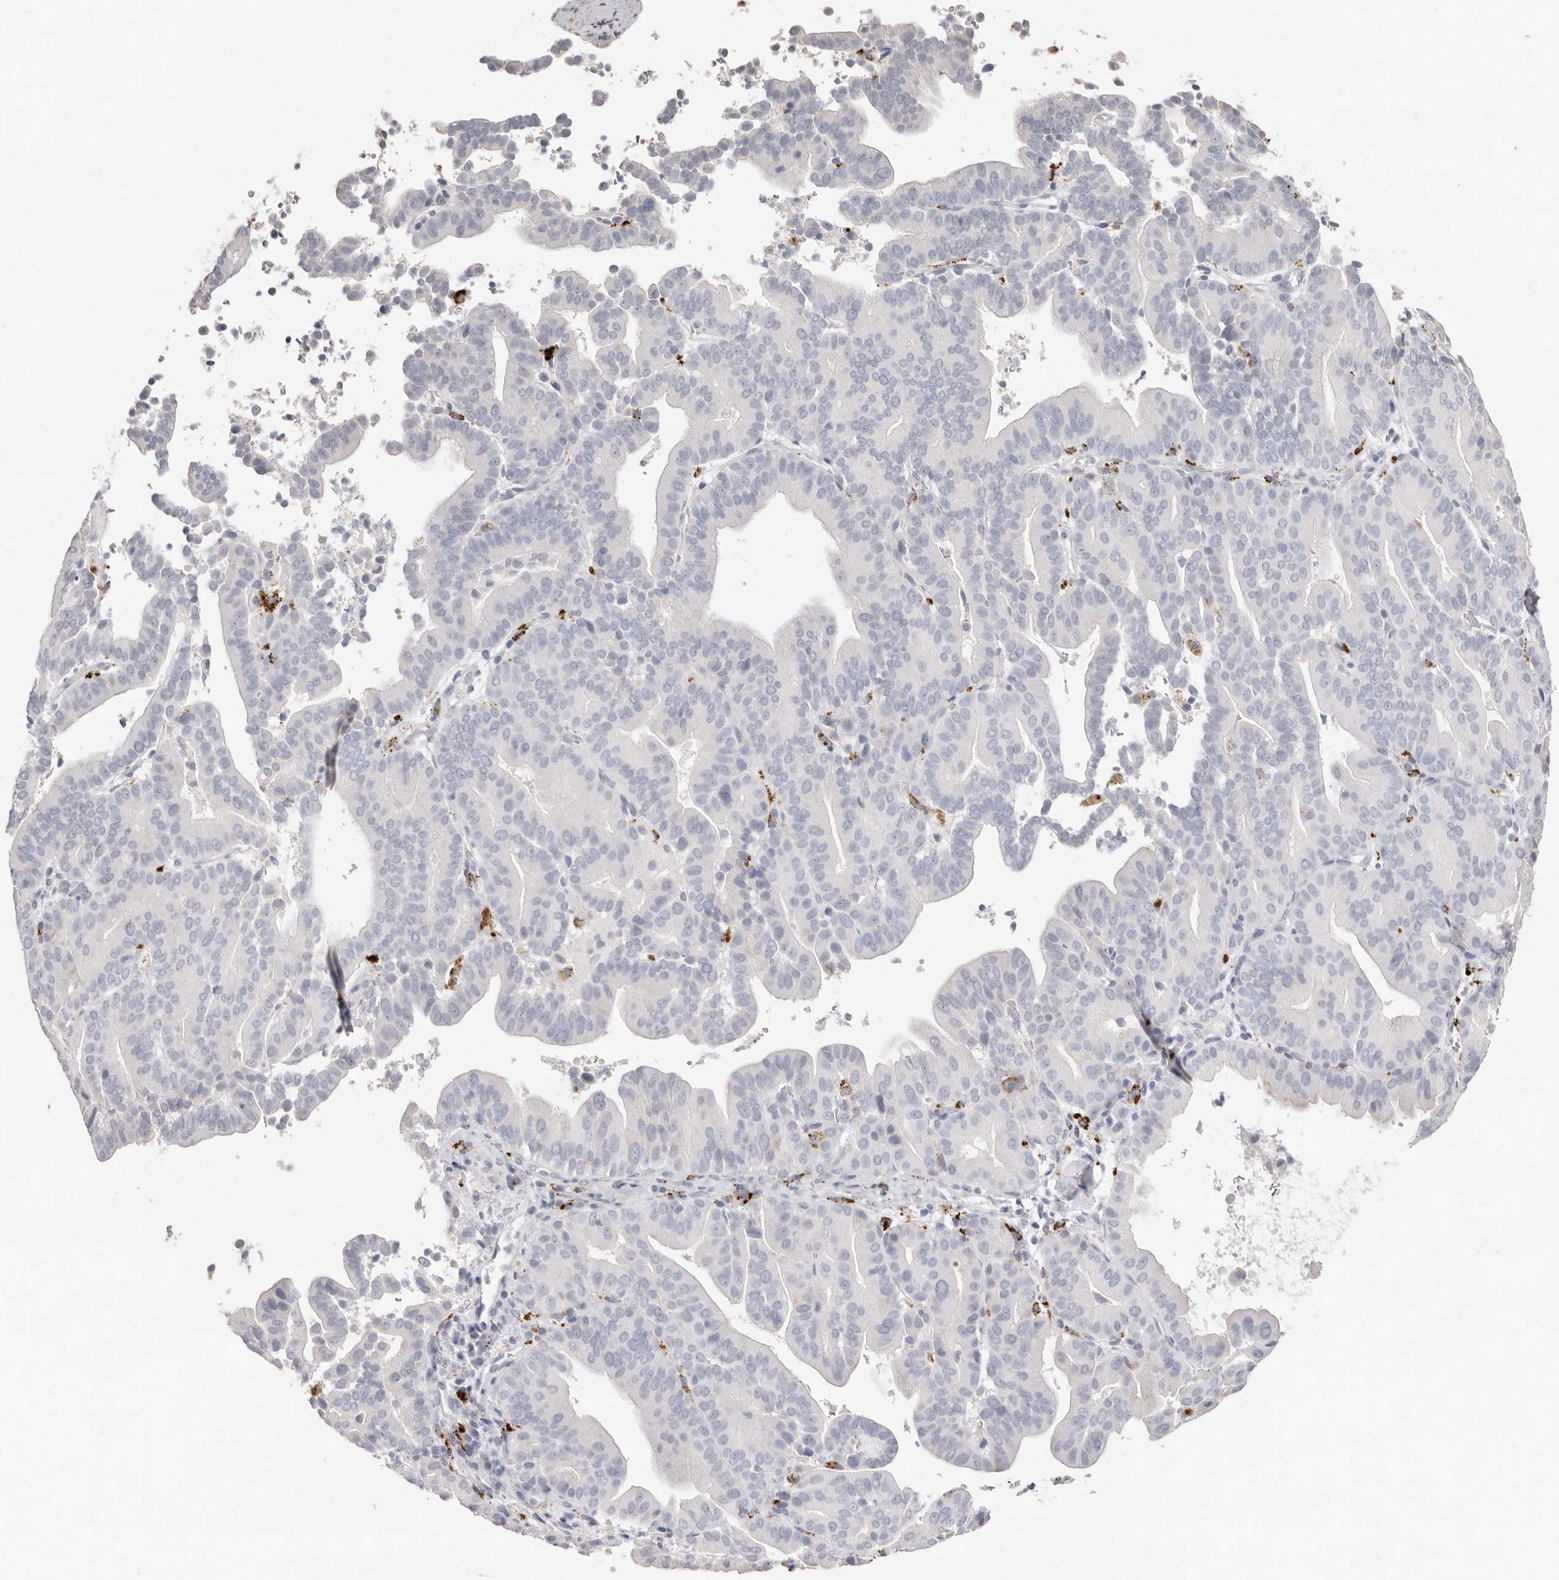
{"staining": {"intensity": "negative", "quantity": "none", "location": "none"}, "tissue": "liver cancer", "cell_type": "Tumor cells", "image_type": "cancer", "snomed": [{"axis": "morphology", "description": "Cholangiocarcinoma"}, {"axis": "topography", "description": "Liver"}], "caption": "Immunohistochemical staining of human liver cancer reveals no significant expression in tumor cells.", "gene": "FAM185A", "patient": {"sex": "female", "age": 75}}